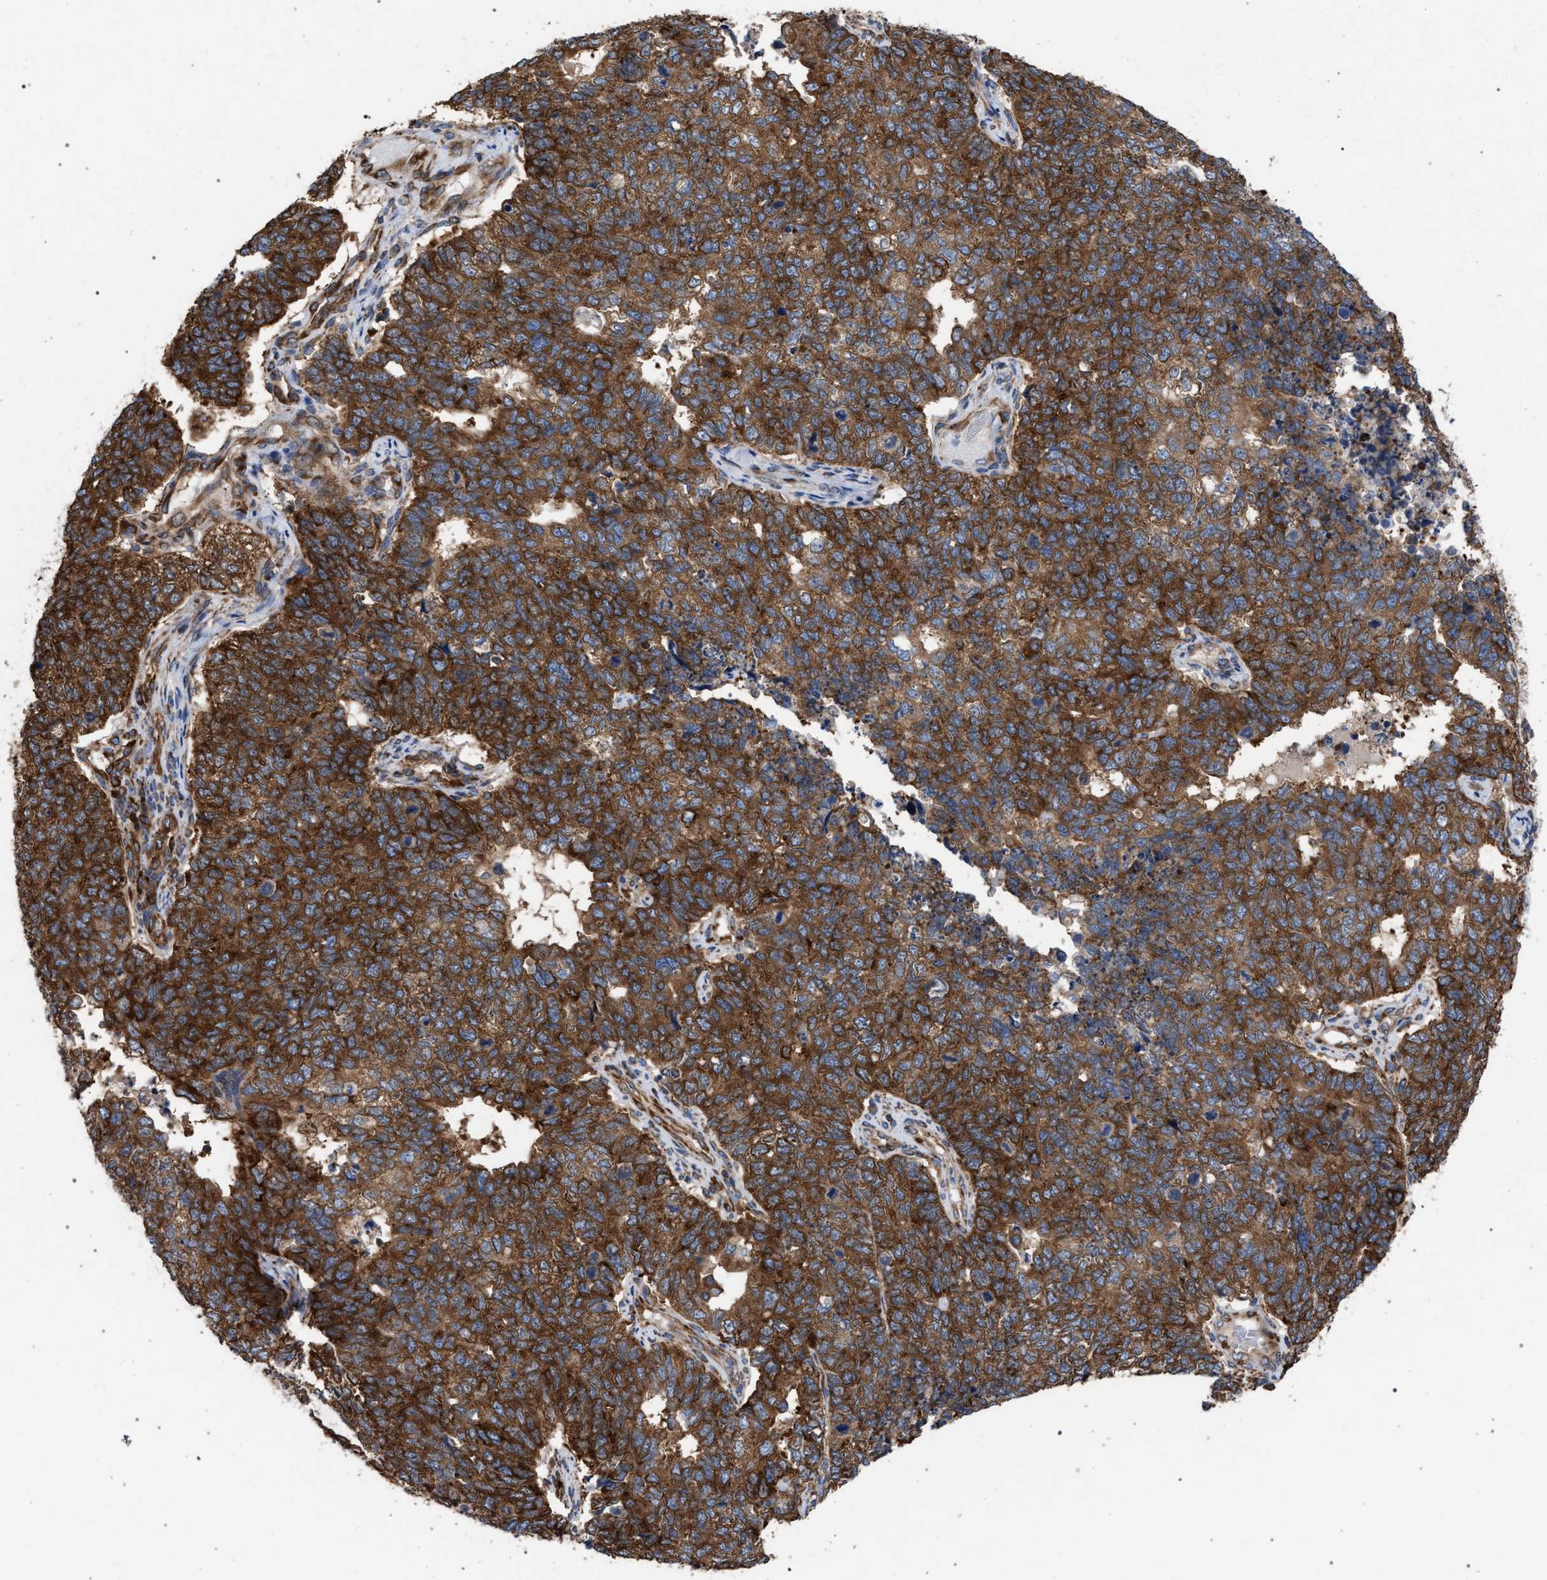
{"staining": {"intensity": "strong", "quantity": ">75%", "location": "cytoplasmic/membranous"}, "tissue": "cervical cancer", "cell_type": "Tumor cells", "image_type": "cancer", "snomed": [{"axis": "morphology", "description": "Squamous cell carcinoma, NOS"}, {"axis": "topography", "description": "Cervix"}], "caption": "Immunohistochemistry (IHC) histopathology image of cervical cancer (squamous cell carcinoma) stained for a protein (brown), which demonstrates high levels of strong cytoplasmic/membranous expression in approximately >75% of tumor cells.", "gene": "CDR2L", "patient": {"sex": "female", "age": 63}}